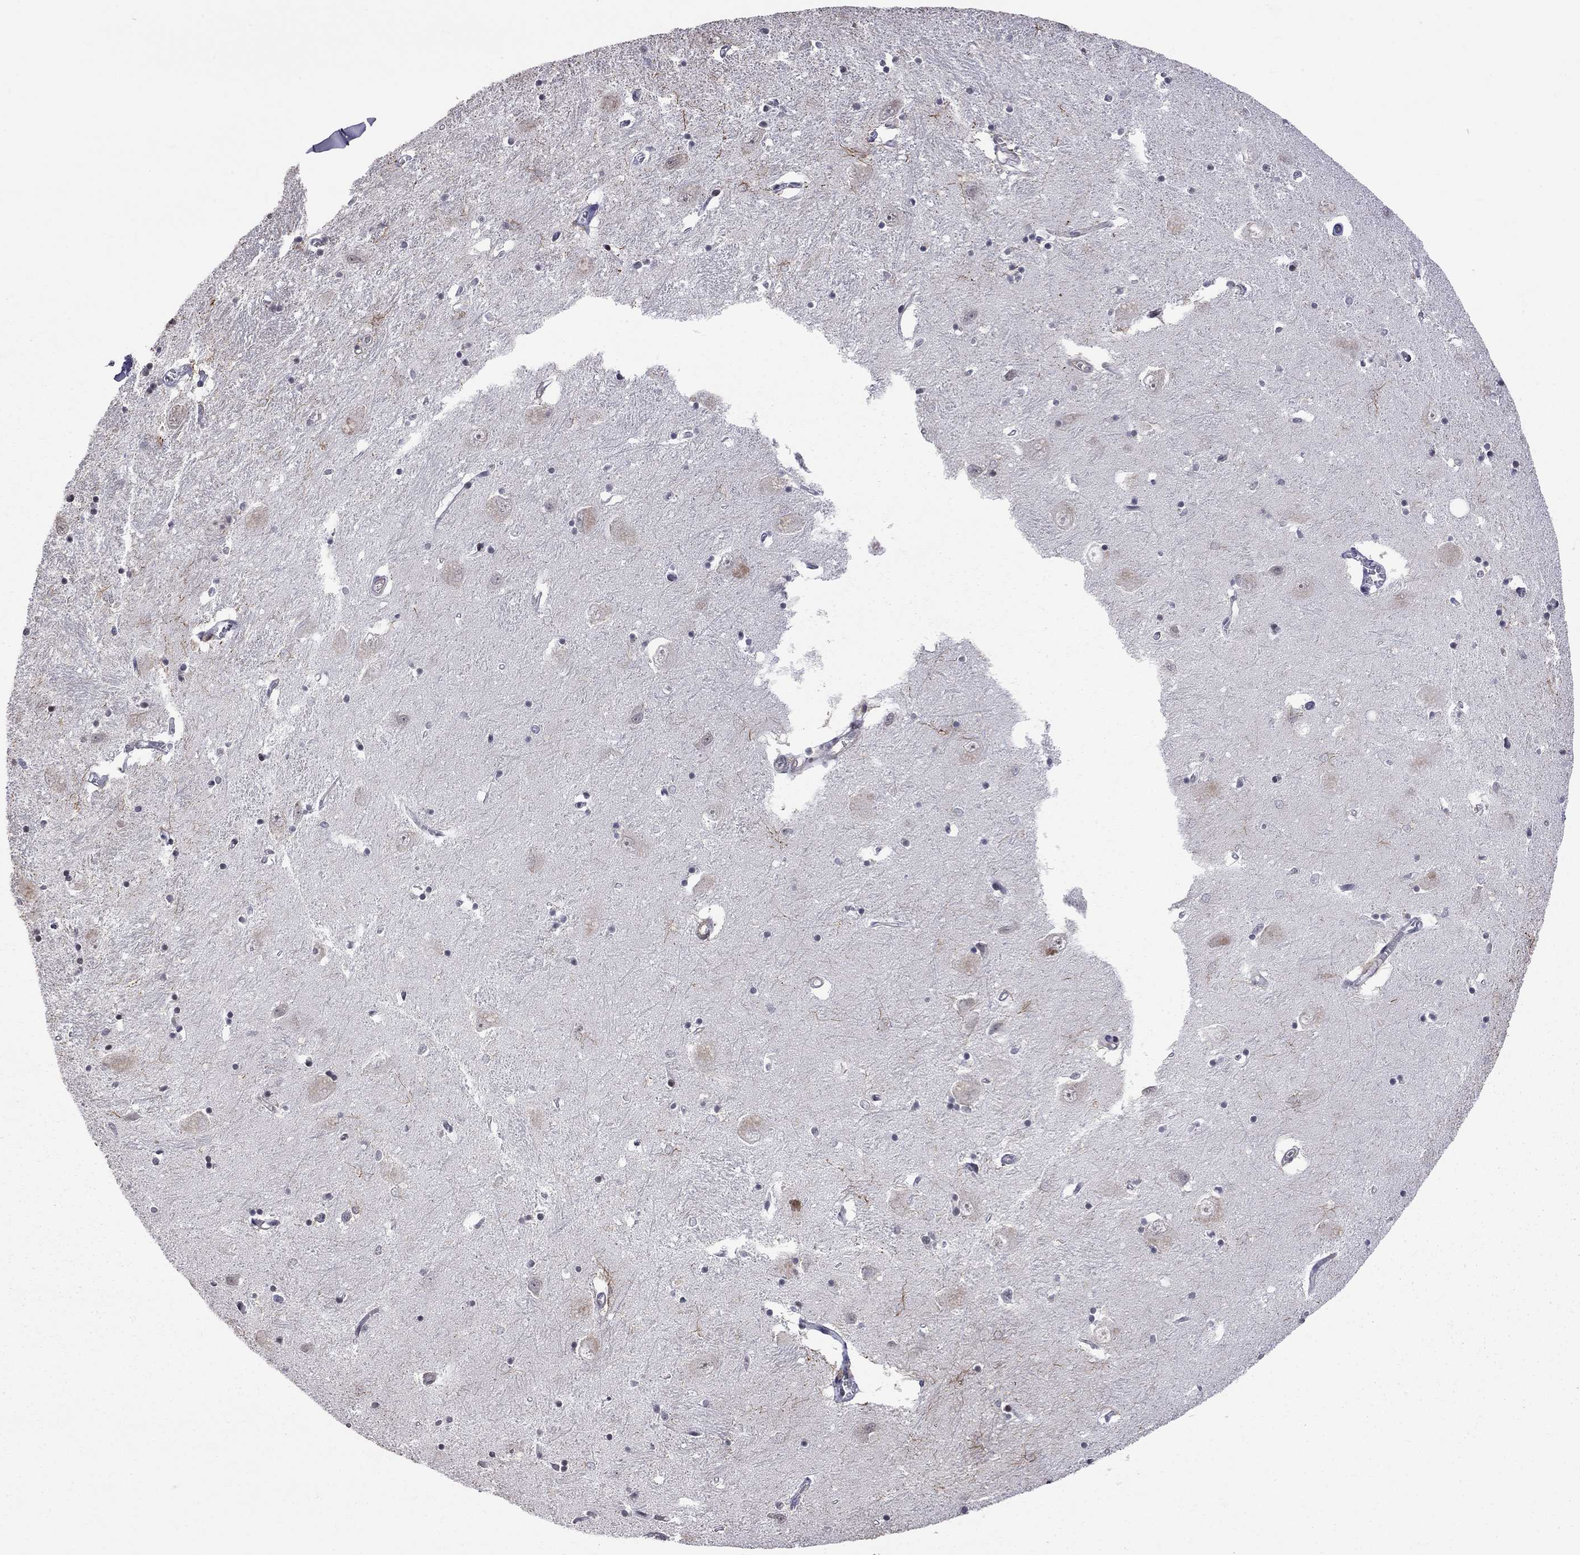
{"staining": {"intensity": "strong", "quantity": "25%-75%", "location": "cytoplasmic/membranous"}, "tissue": "caudate", "cell_type": "Glial cells", "image_type": "normal", "snomed": [{"axis": "morphology", "description": "Normal tissue, NOS"}, {"axis": "topography", "description": "Lateral ventricle wall"}], "caption": "Caudate stained with a brown dye displays strong cytoplasmic/membranous positive positivity in about 25%-75% of glial cells.", "gene": "MTNR1B", "patient": {"sex": "male", "age": 54}}